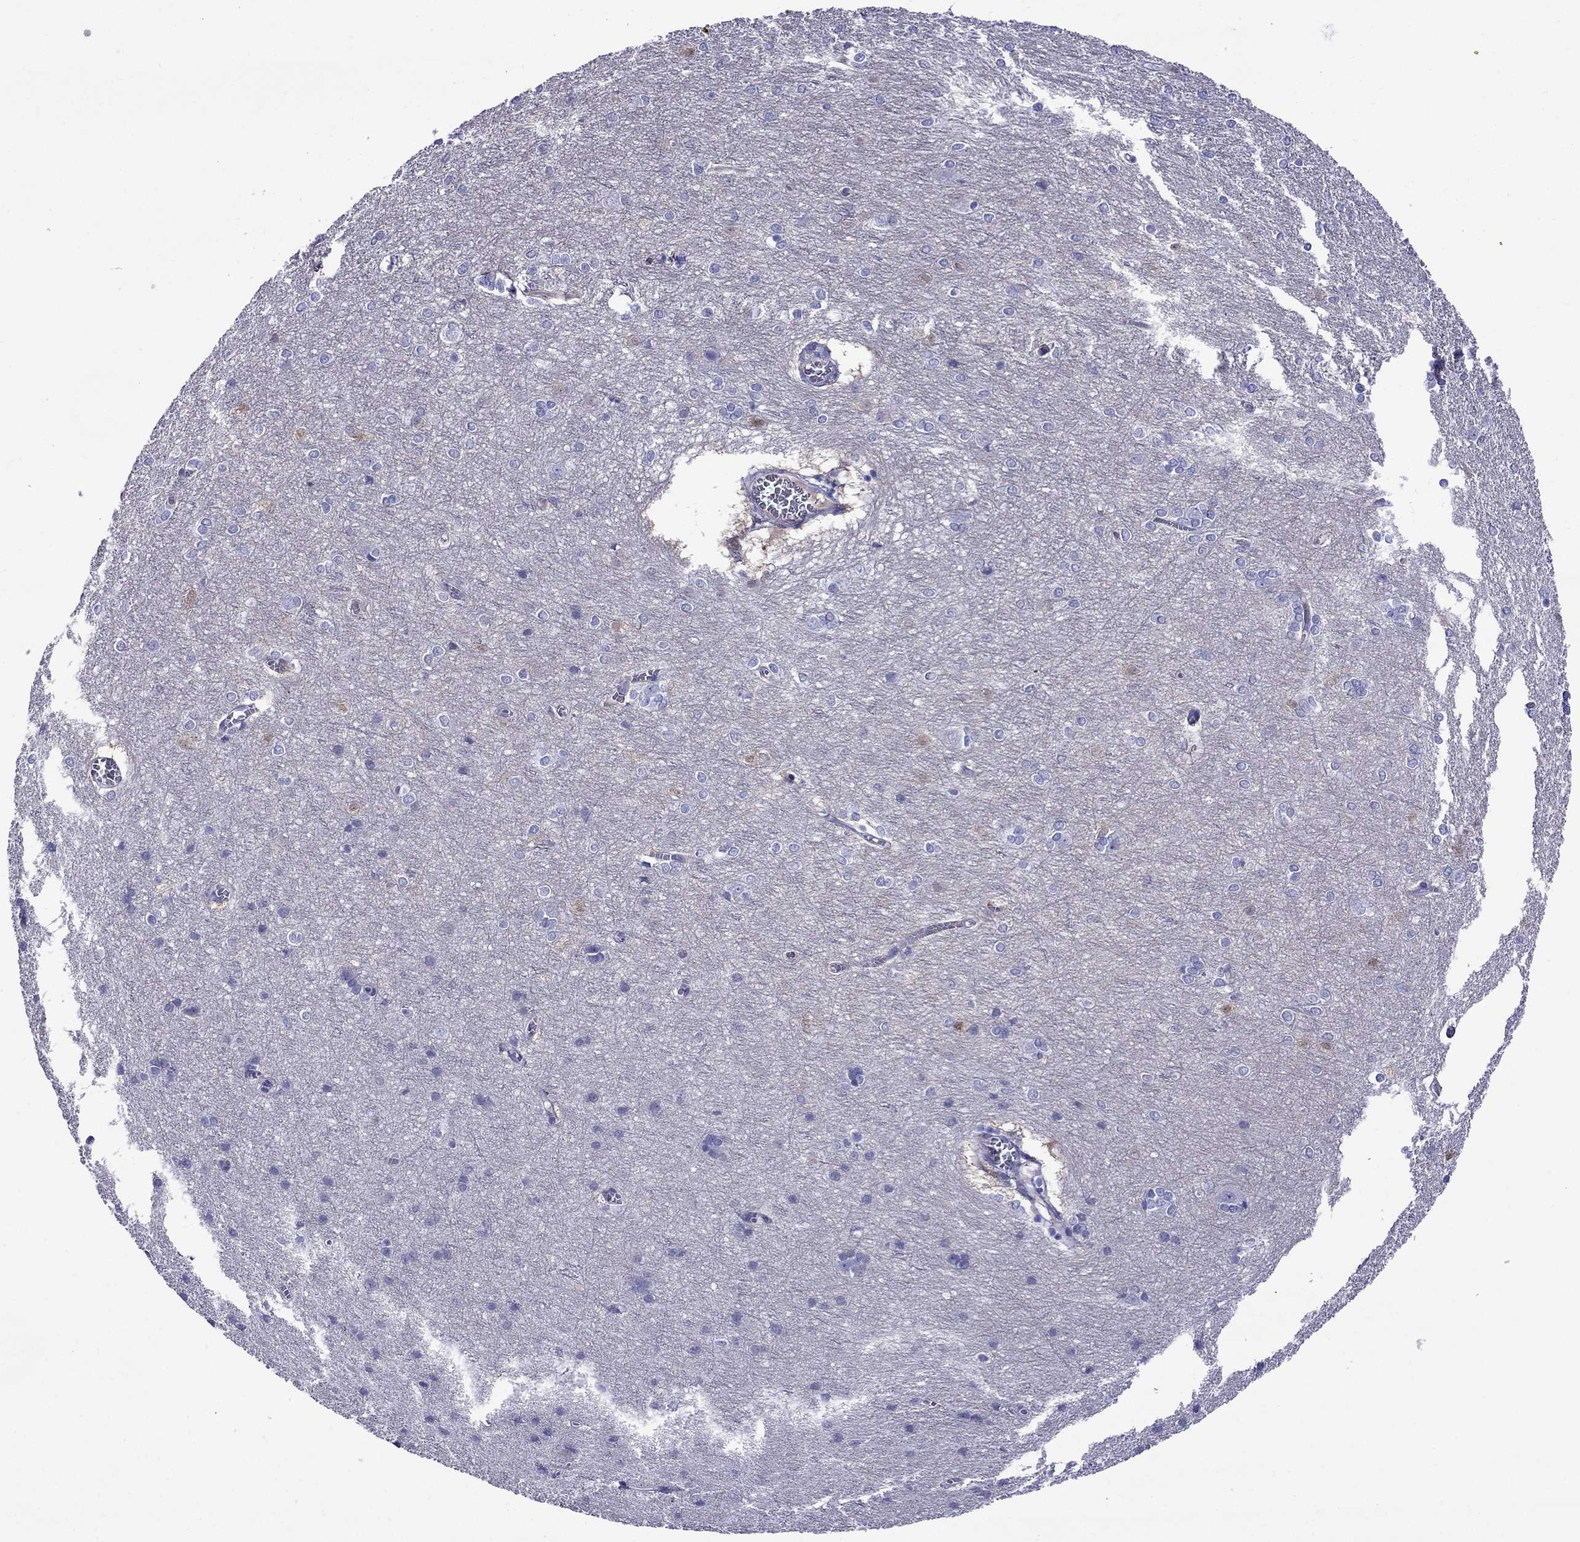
{"staining": {"intensity": "negative", "quantity": "none", "location": "none"}, "tissue": "cerebral cortex", "cell_type": "Endothelial cells", "image_type": "normal", "snomed": [{"axis": "morphology", "description": "Normal tissue, NOS"}, {"axis": "topography", "description": "Cerebral cortex"}], "caption": "IHC image of normal cerebral cortex stained for a protein (brown), which exhibits no positivity in endothelial cells.", "gene": "CRYBA1", "patient": {"sex": "male", "age": 37}}